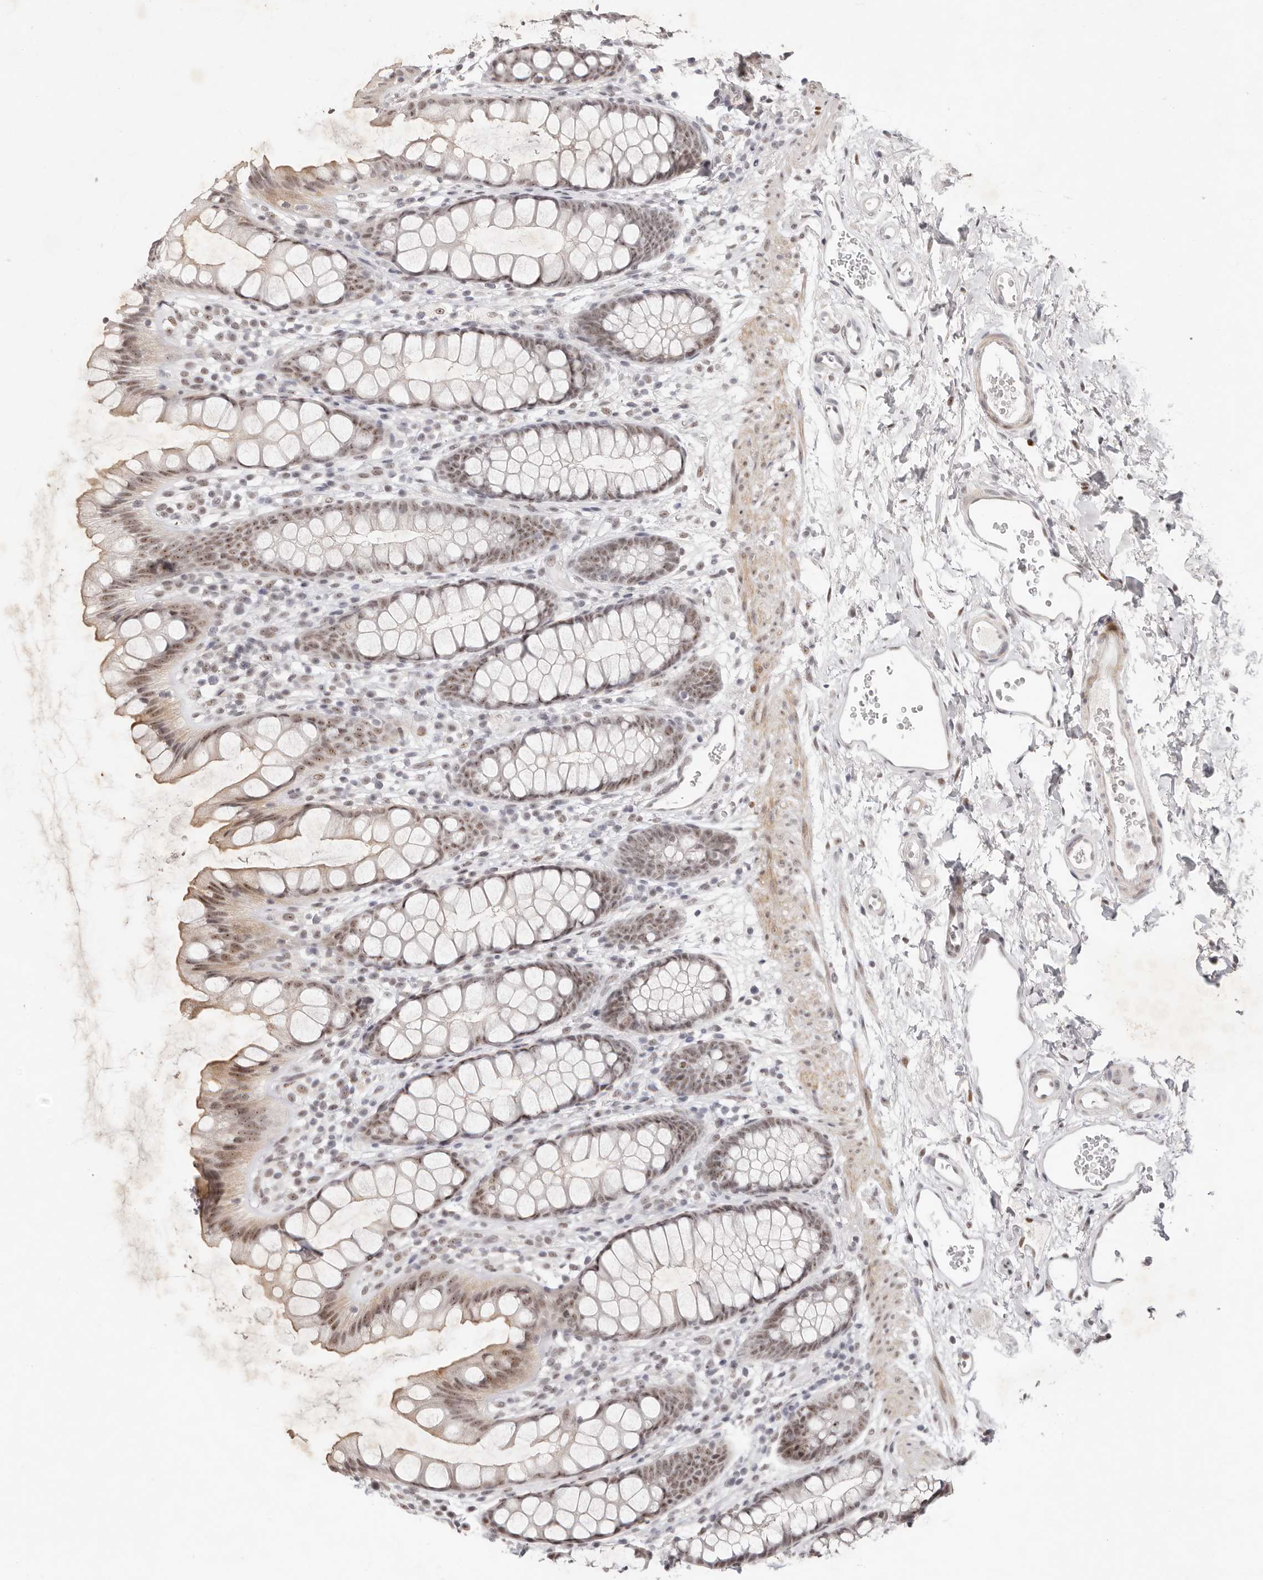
{"staining": {"intensity": "moderate", "quantity": ">75%", "location": "nuclear"}, "tissue": "rectum", "cell_type": "Glandular cells", "image_type": "normal", "snomed": [{"axis": "morphology", "description": "Normal tissue, NOS"}, {"axis": "topography", "description": "Rectum"}], "caption": "Protein positivity by immunohistochemistry (IHC) exhibits moderate nuclear expression in approximately >75% of glandular cells in benign rectum. The protein is shown in brown color, while the nuclei are stained blue.", "gene": "LARP7", "patient": {"sex": "female", "age": 65}}